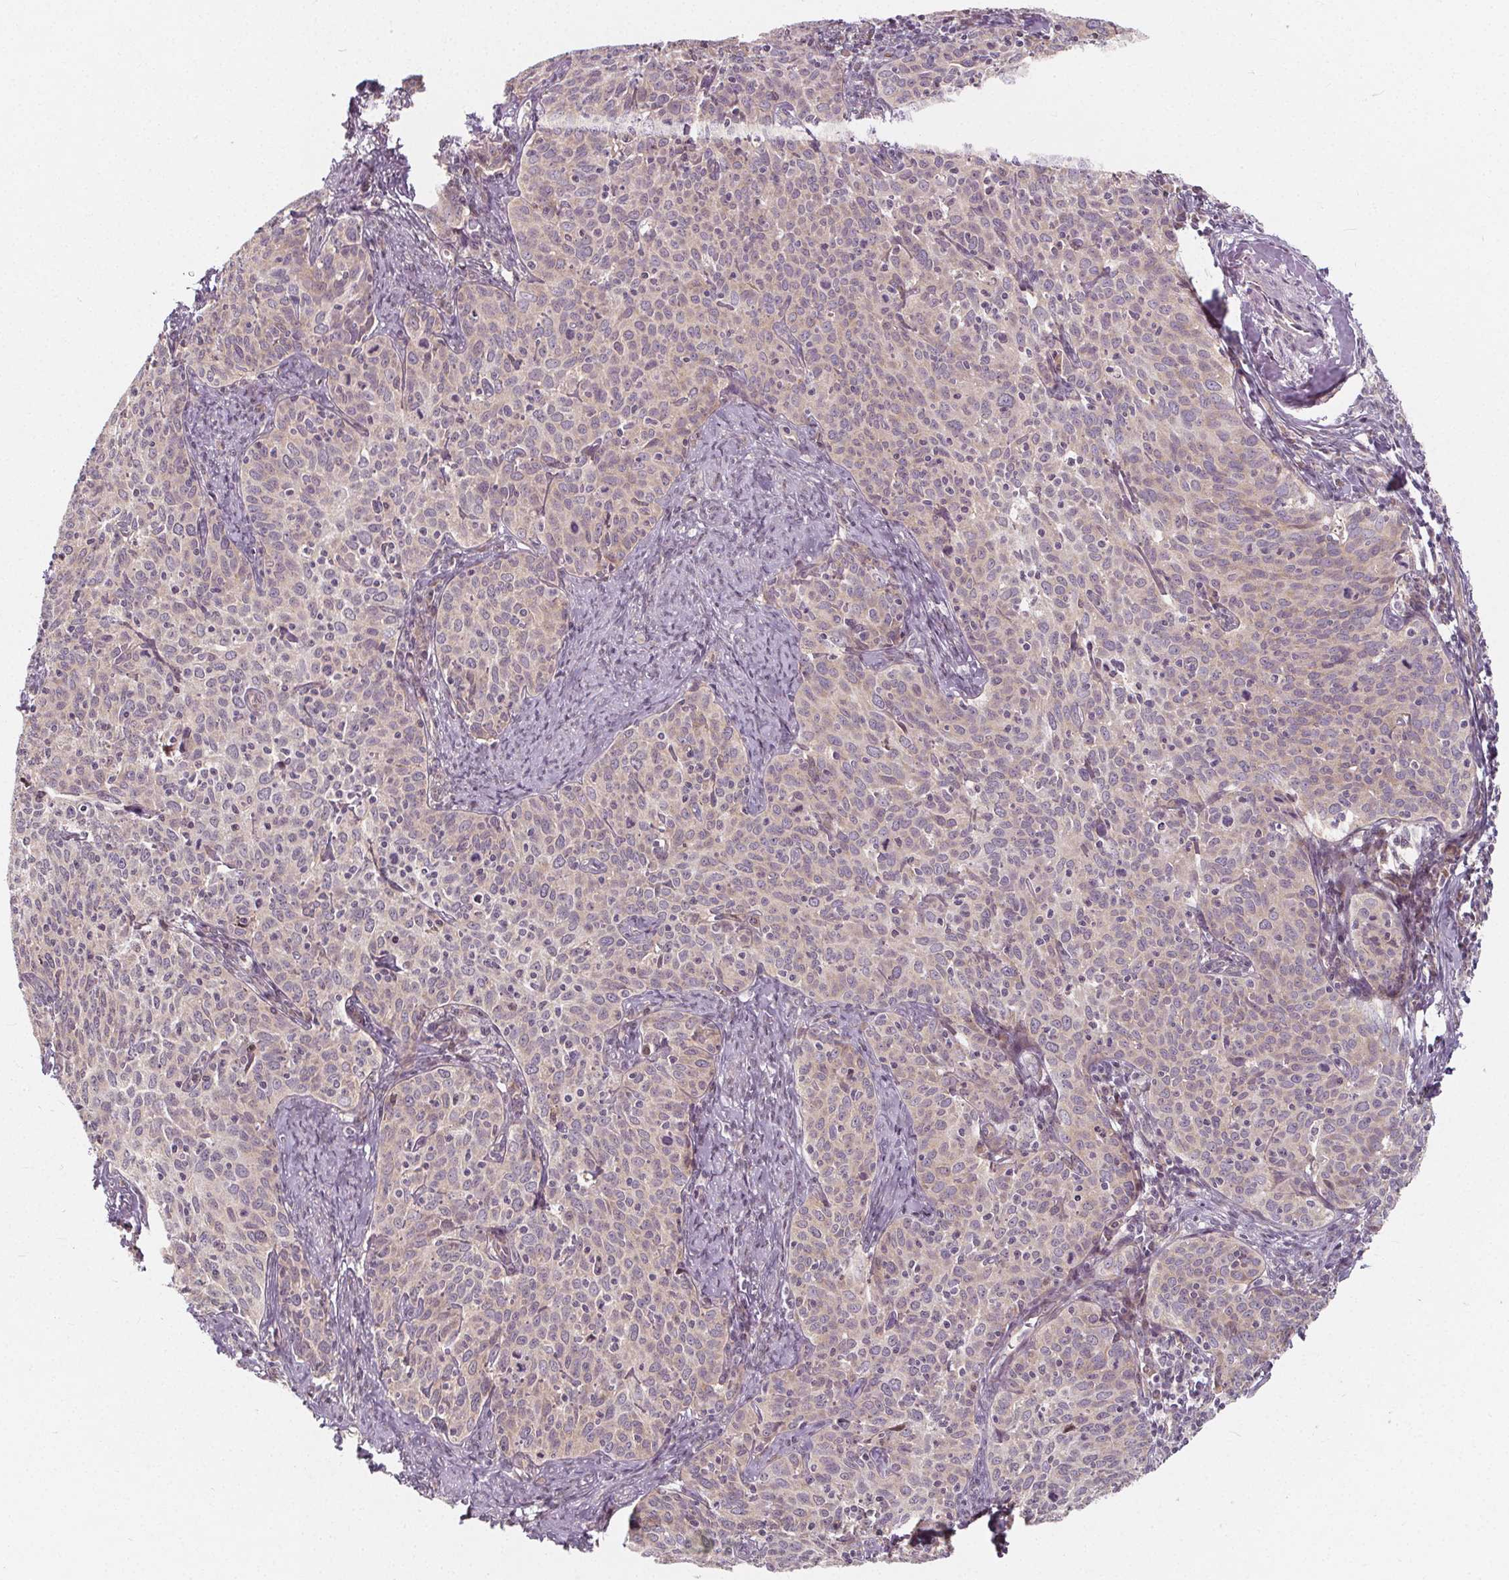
{"staining": {"intensity": "negative", "quantity": "none", "location": "none"}, "tissue": "cervical cancer", "cell_type": "Tumor cells", "image_type": "cancer", "snomed": [{"axis": "morphology", "description": "Squamous cell carcinoma, NOS"}, {"axis": "topography", "description": "Cervix"}], "caption": "This is a photomicrograph of IHC staining of cervical cancer (squamous cell carcinoma), which shows no staining in tumor cells.", "gene": "AKT1S1", "patient": {"sex": "female", "age": 62}}